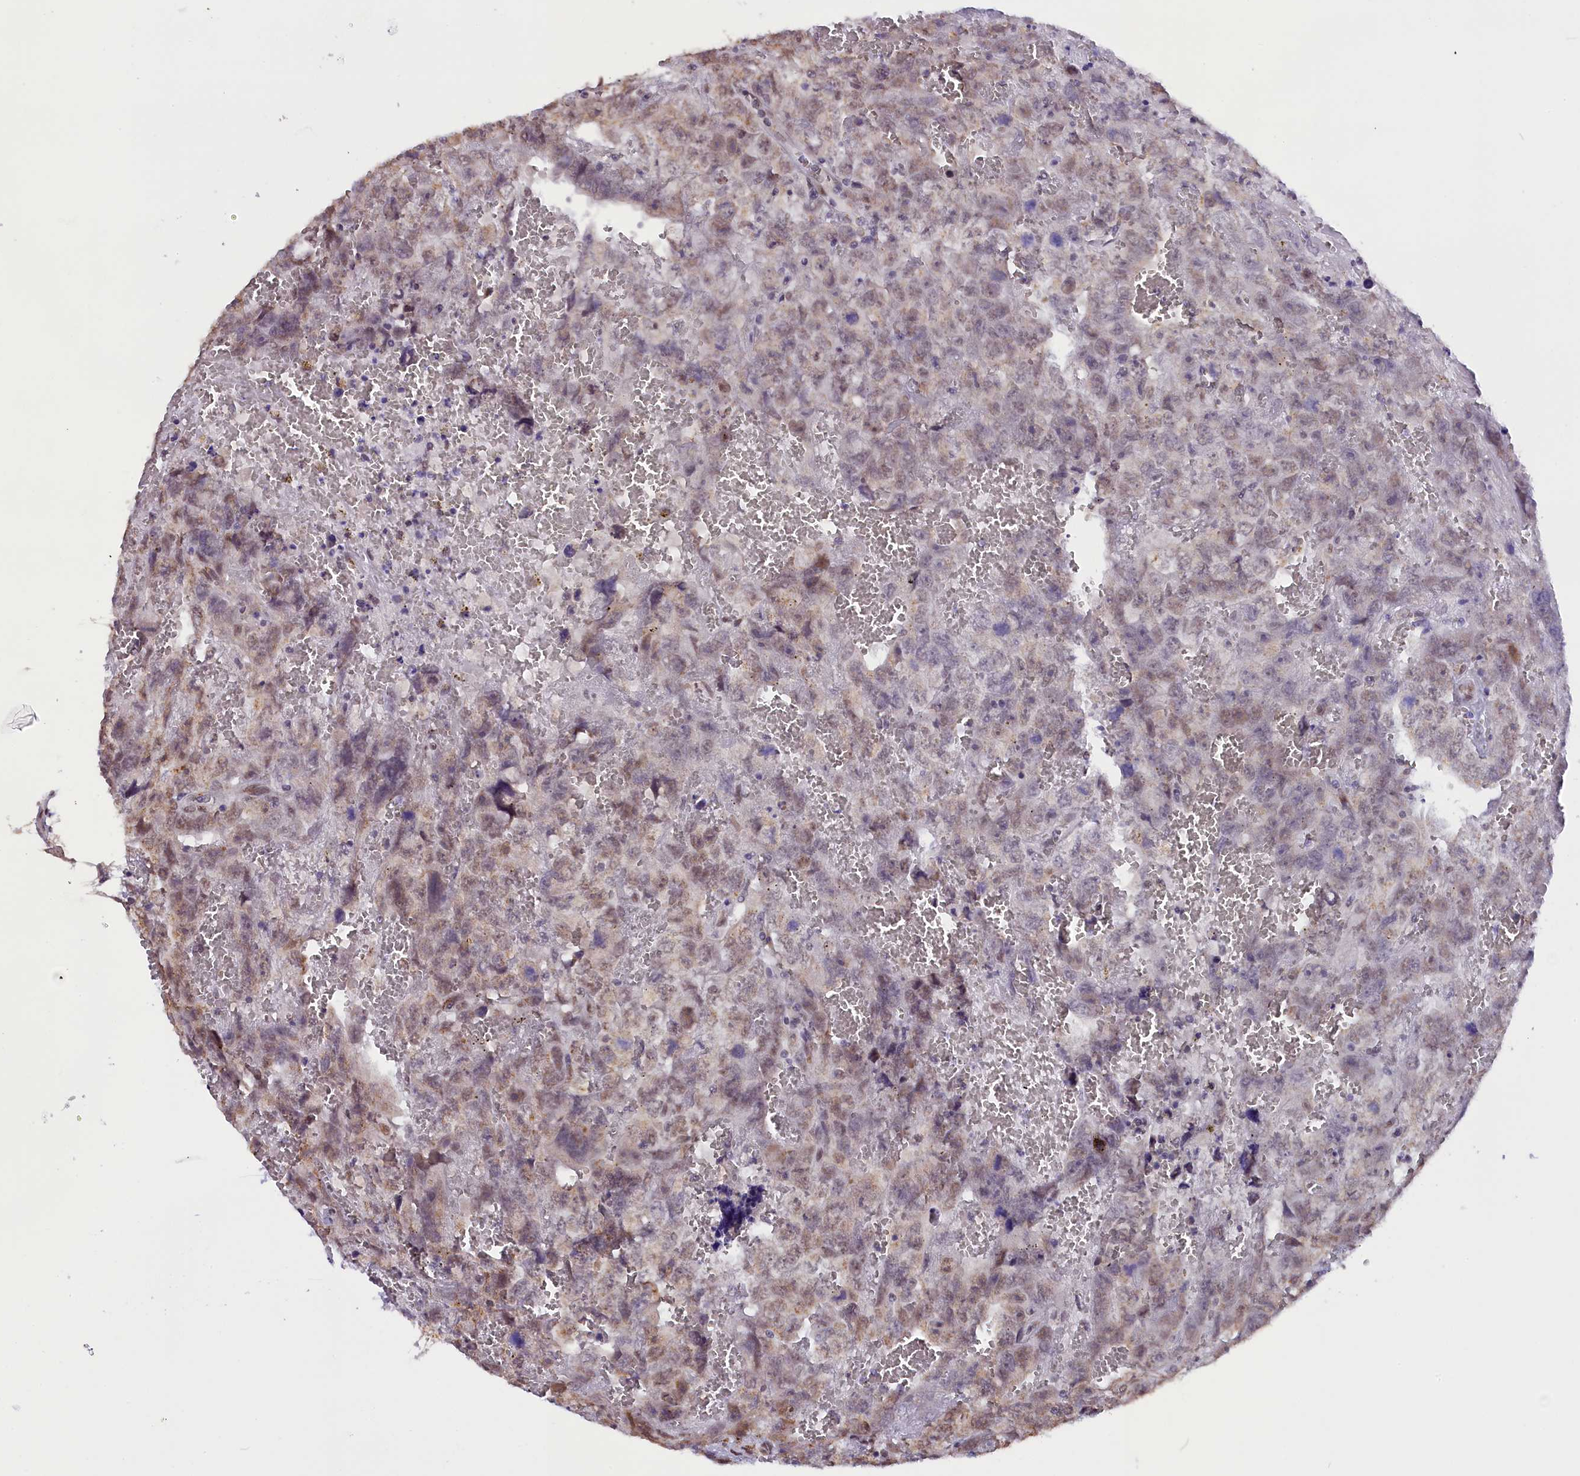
{"staining": {"intensity": "weak", "quantity": "<25%", "location": "cytoplasmic/membranous,nuclear"}, "tissue": "testis cancer", "cell_type": "Tumor cells", "image_type": "cancer", "snomed": [{"axis": "morphology", "description": "Carcinoma, Embryonal, NOS"}, {"axis": "topography", "description": "Testis"}], "caption": "A high-resolution photomicrograph shows IHC staining of testis cancer, which exhibits no significant positivity in tumor cells.", "gene": "NCBP1", "patient": {"sex": "male", "age": 45}}